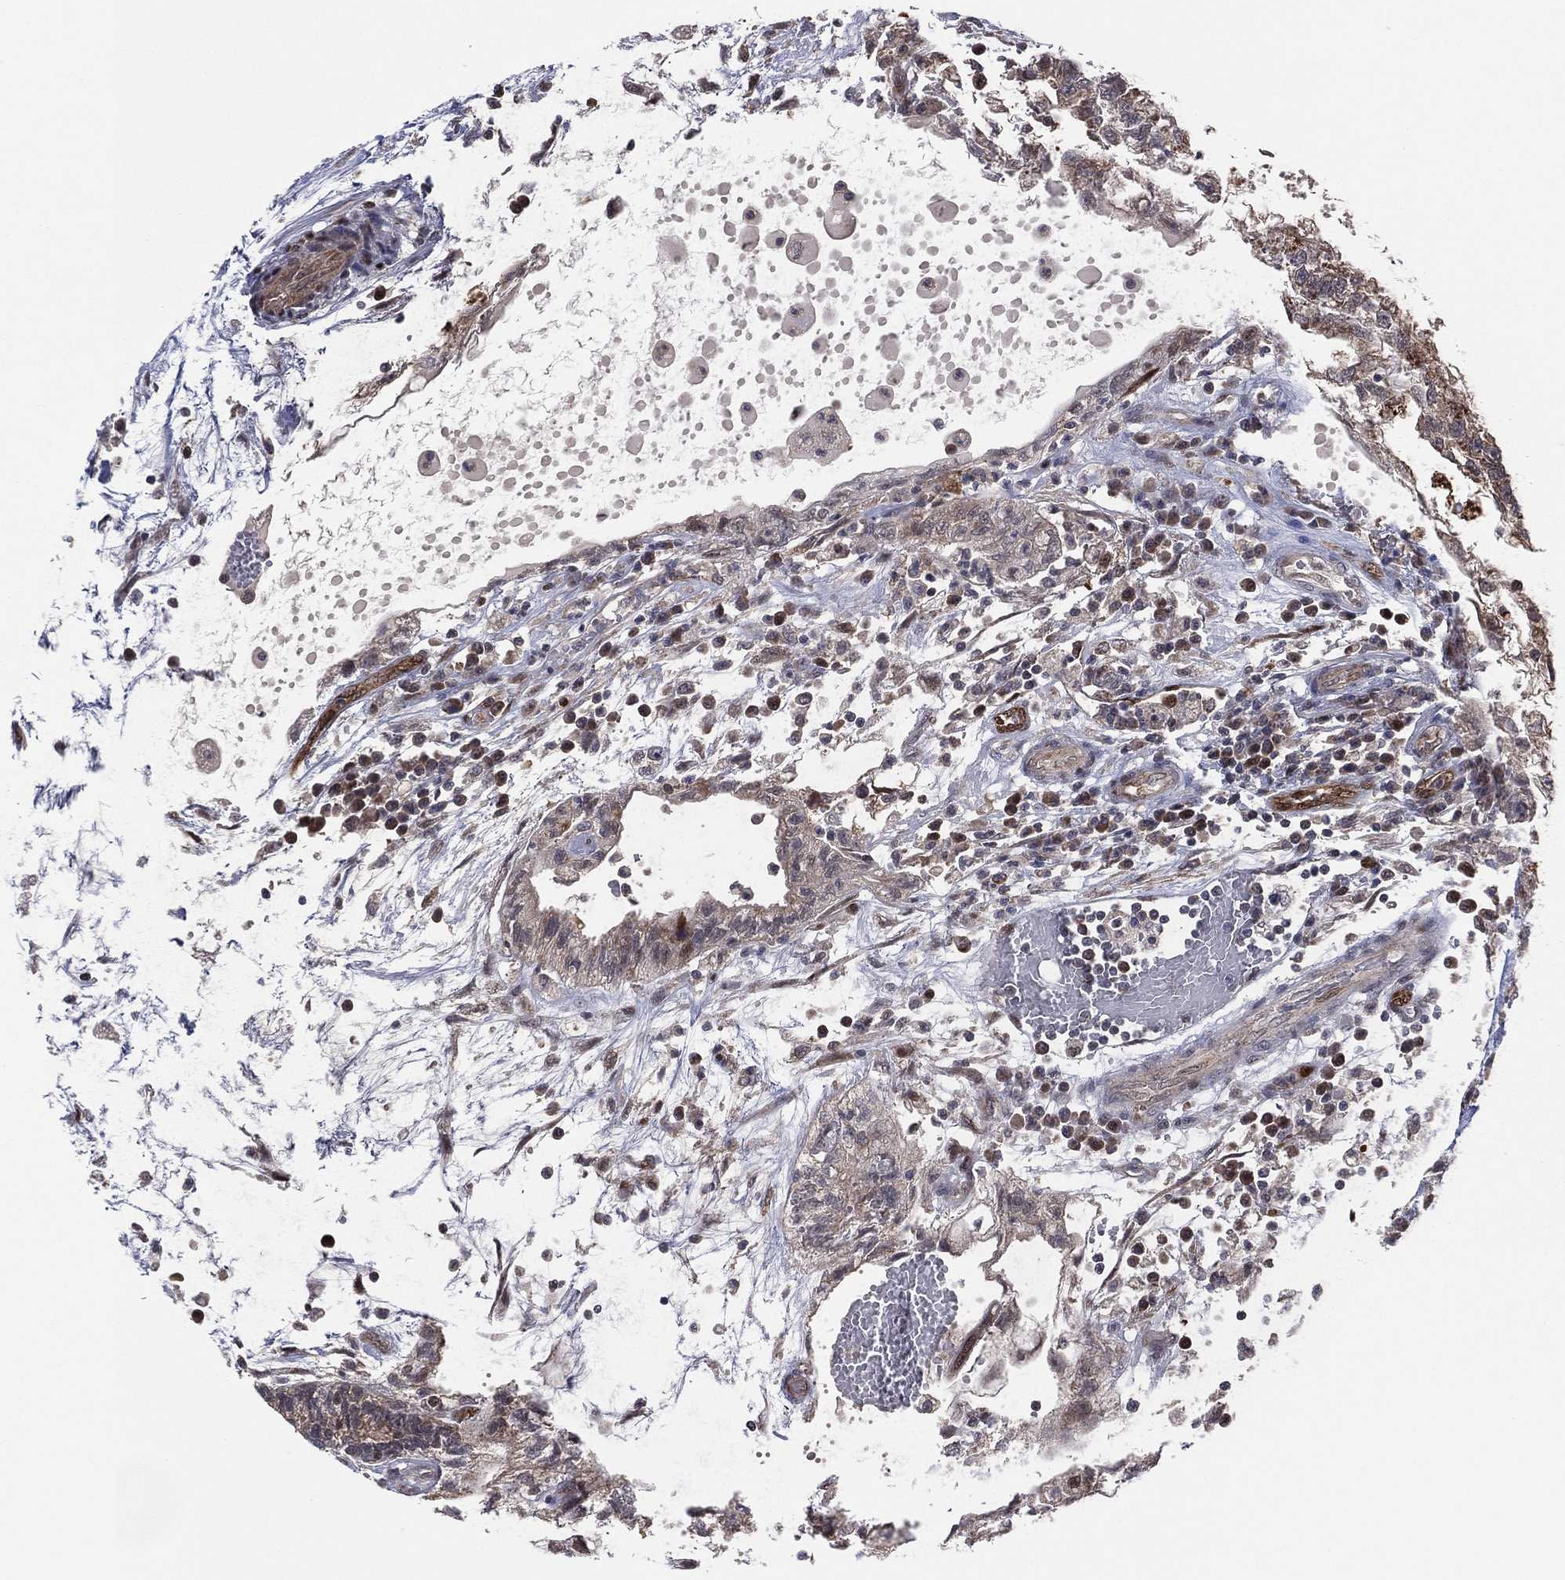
{"staining": {"intensity": "weak", "quantity": "<25%", "location": "cytoplasmic/membranous"}, "tissue": "testis cancer", "cell_type": "Tumor cells", "image_type": "cancer", "snomed": [{"axis": "morphology", "description": "Normal tissue, NOS"}, {"axis": "morphology", "description": "Carcinoma, Embryonal, NOS"}, {"axis": "topography", "description": "Testis"}, {"axis": "topography", "description": "Epididymis"}], "caption": "This is a photomicrograph of immunohistochemistry staining of testis embryonal carcinoma, which shows no positivity in tumor cells.", "gene": "SNCG", "patient": {"sex": "male", "age": 32}}